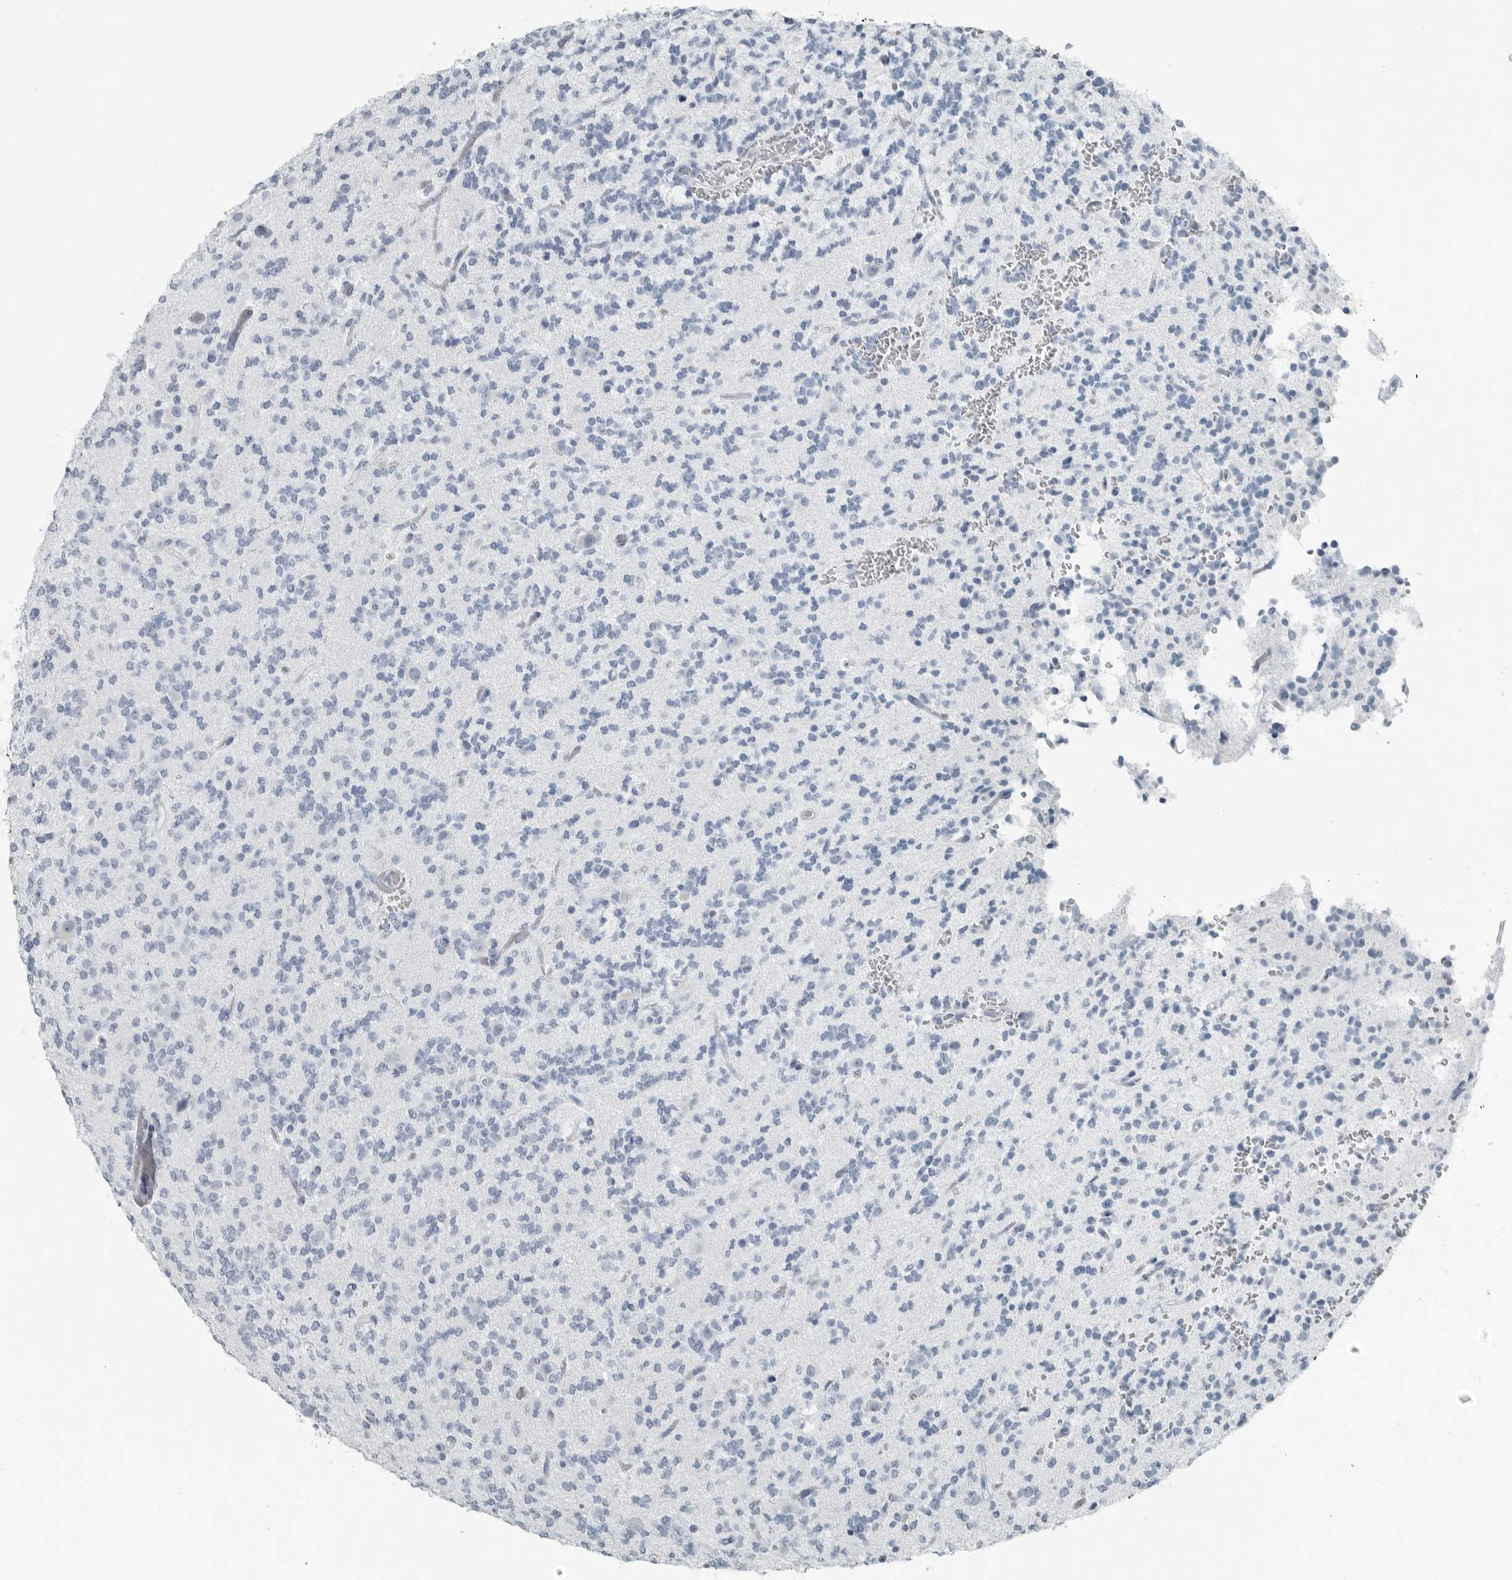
{"staining": {"intensity": "negative", "quantity": "none", "location": "none"}, "tissue": "glioma", "cell_type": "Tumor cells", "image_type": "cancer", "snomed": [{"axis": "morphology", "description": "Glioma, malignant, Low grade"}, {"axis": "topography", "description": "Brain"}], "caption": "DAB immunohistochemical staining of malignant glioma (low-grade) exhibits no significant staining in tumor cells.", "gene": "FABP6", "patient": {"sex": "male", "age": 38}}